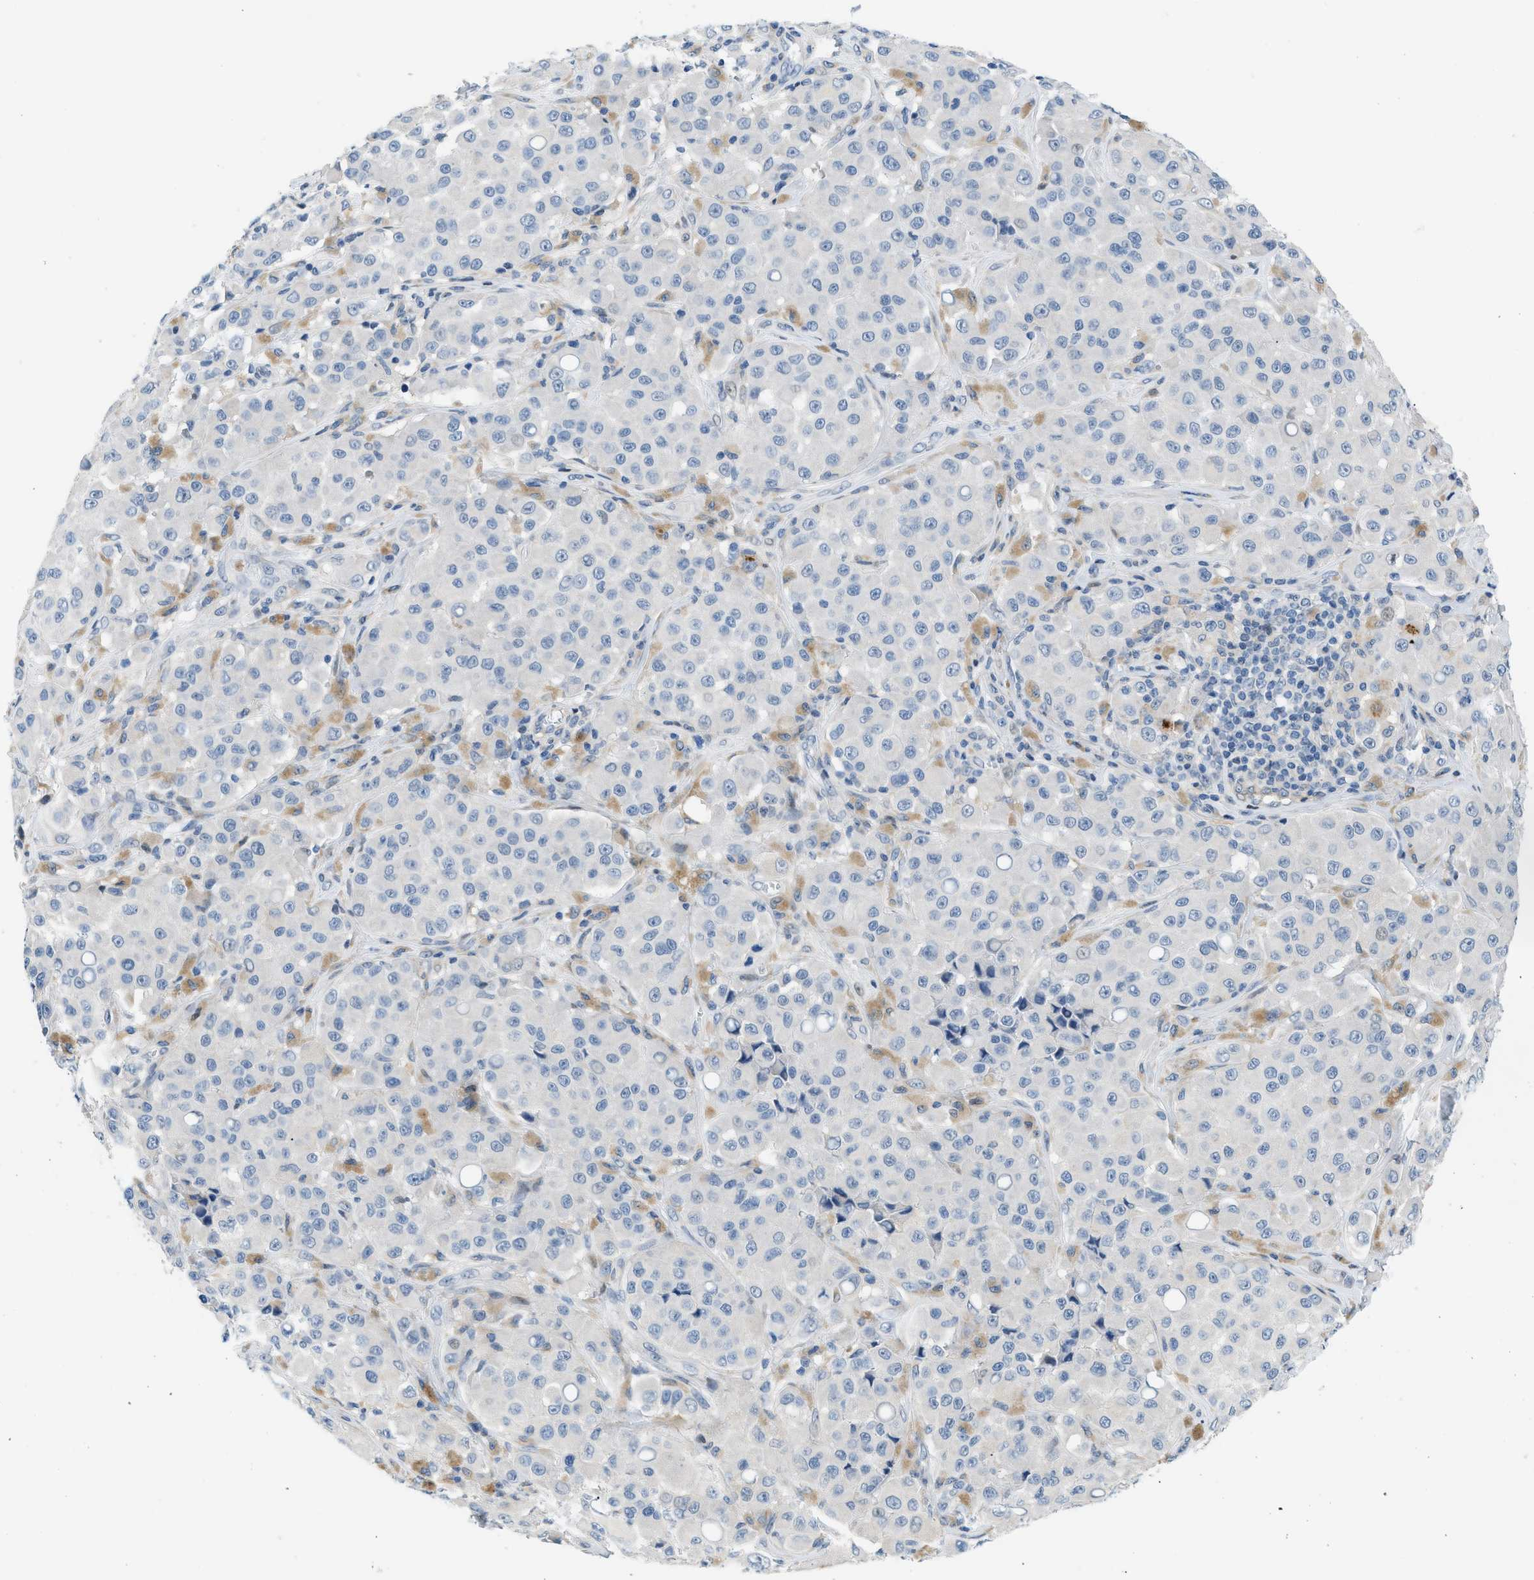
{"staining": {"intensity": "negative", "quantity": "none", "location": "none"}, "tissue": "melanoma", "cell_type": "Tumor cells", "image_type": "cancer", "snomed": [{"axis": "morphology", "description": "Malignant melanoma, NOS"}, {"axis": "topography", "description": "Skin"}], "caption": "There is no significant staining in tumor cells of malignant melanoma.", "gene": "FDCSP", "patient": {"sex": "male", "age": 84}}